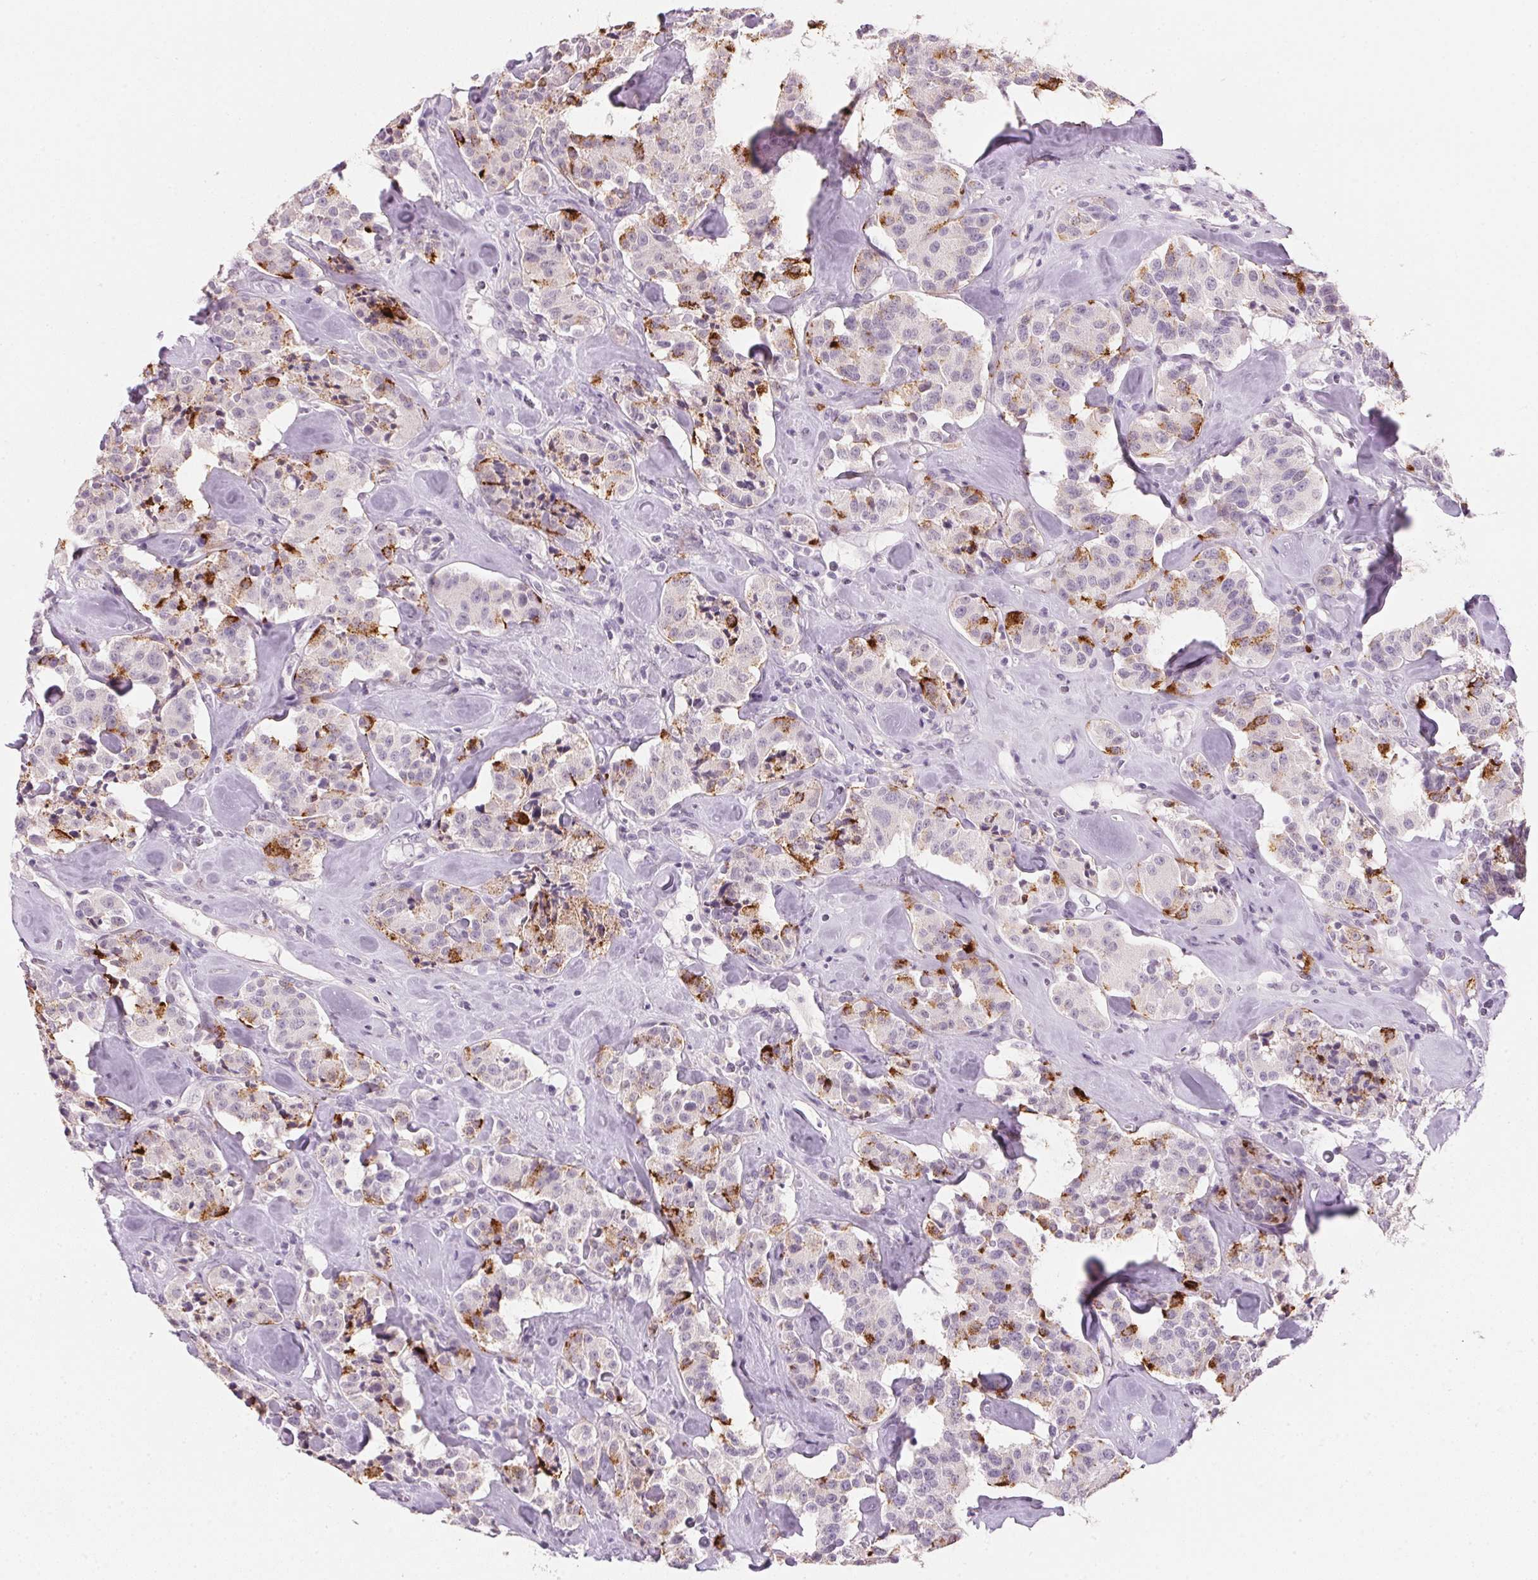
{"staining": {"intensity": "strong", "quantity": "<25%", "location": "cytoplasmic/membranous"}, "tissue": "carcinoid", "cell_type": "Tumor cells", "image_type": "cancer", "snomed": [{"axis": "morphology", "description": "Carcinoid, malignant, NOS"}, {"axis": "topography", "description": "Pancreas"}], "caption": "Protein staining of carcinoid tissue demonstrates strong cytoplasmic/membranous staining in about <25% of tumor cells.", "gene": "IGFBP1", "patient": {"sex": "male", "age": 41}}